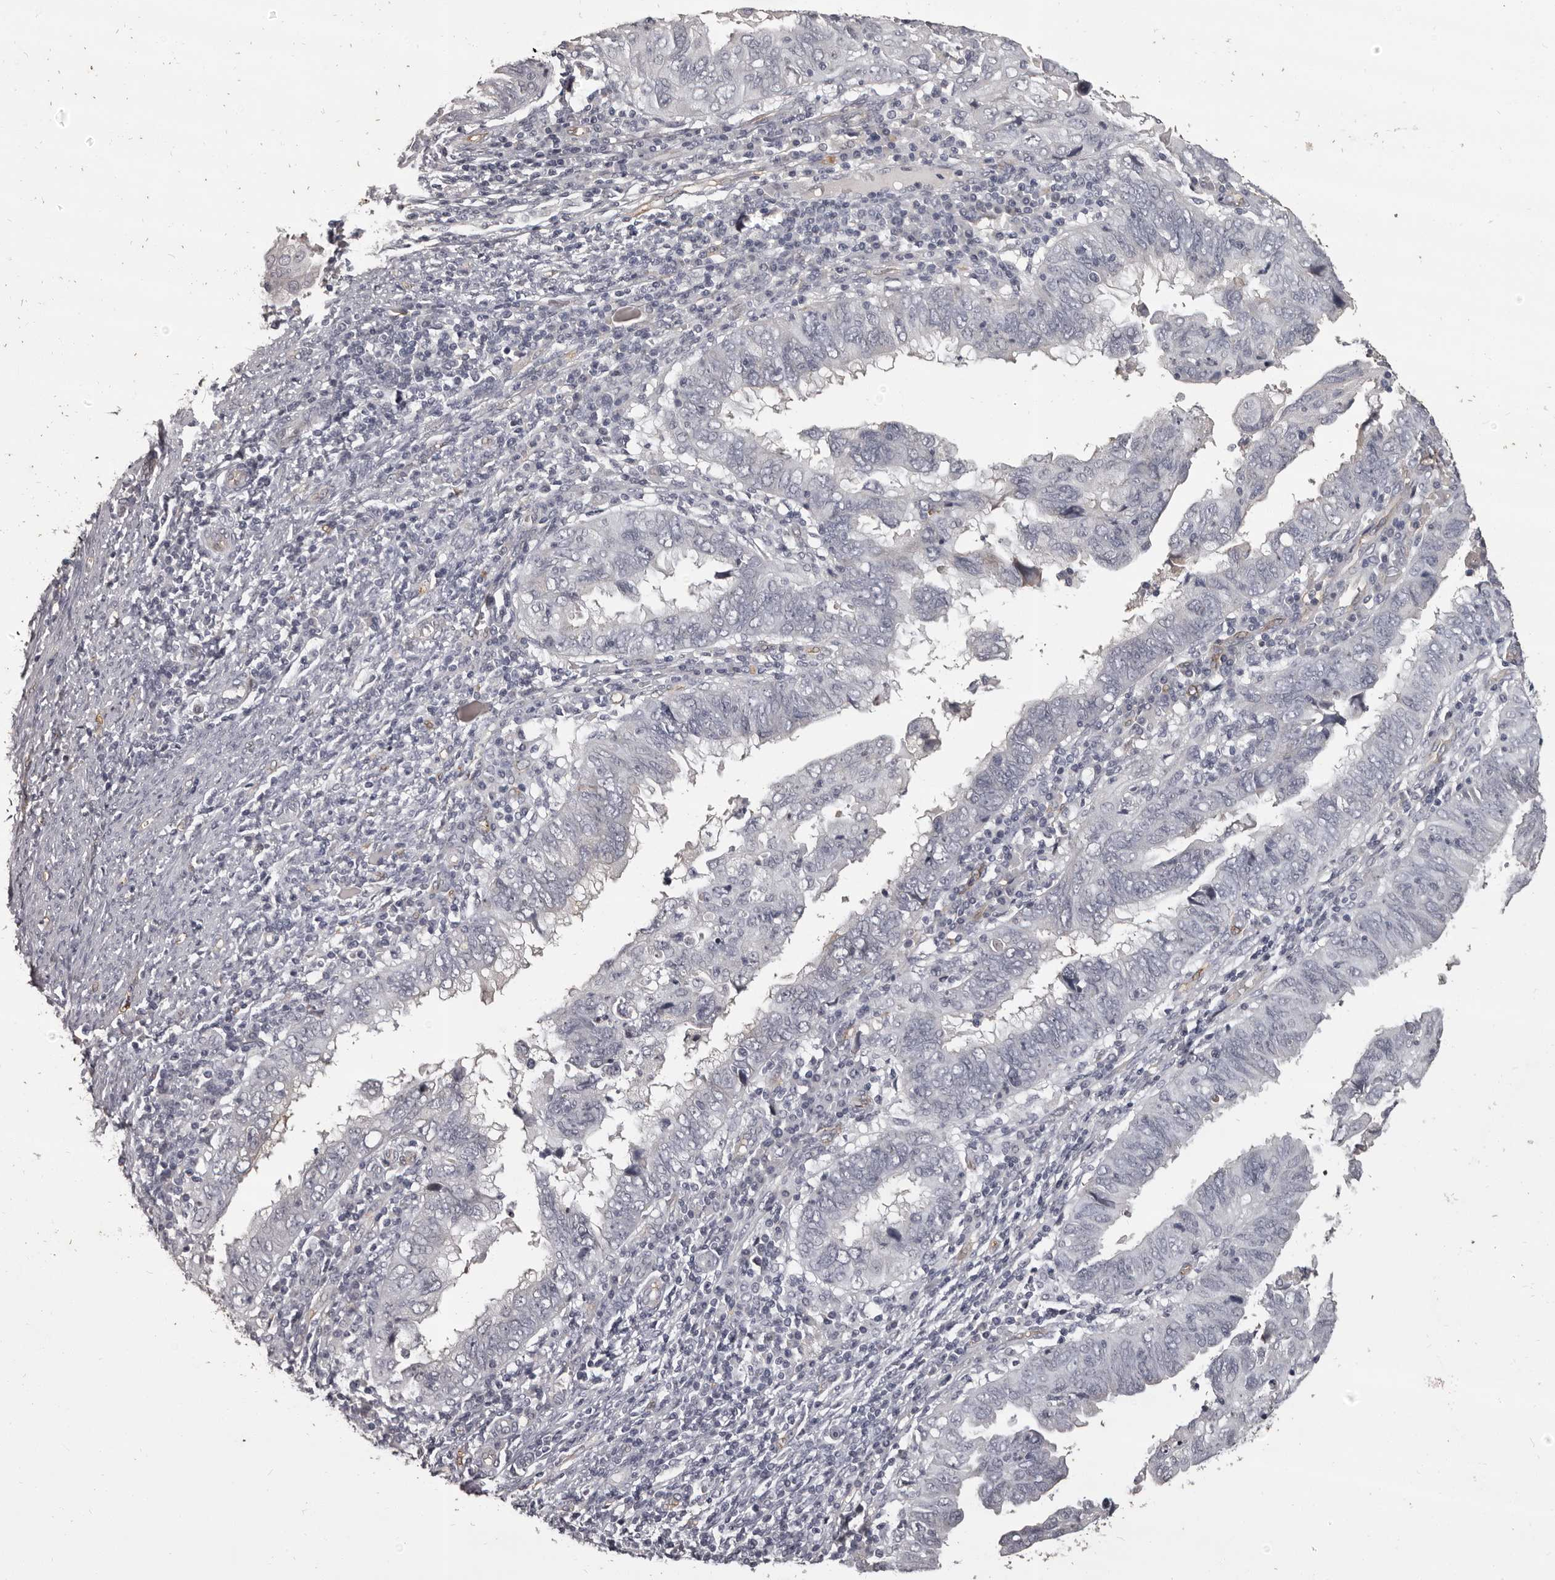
{"staining": {"intensity": "negative", "quantity": "none", "location": "none"}, "tissue": "endometrial cancer", "cell_type": "Tumor cells", "image_type": "cancer", "snomed": [{"axis": "morphology", "description": "Adenocarcinoma, NOS"}, {"axis": "topography", "description": "Uterus"}], "caption": "The histopathology image reveals no staining of tumor cells in endometrial adenocarcinoma.", "gene": "GPR78", "patient": {"sex": "female", "age": 77}}